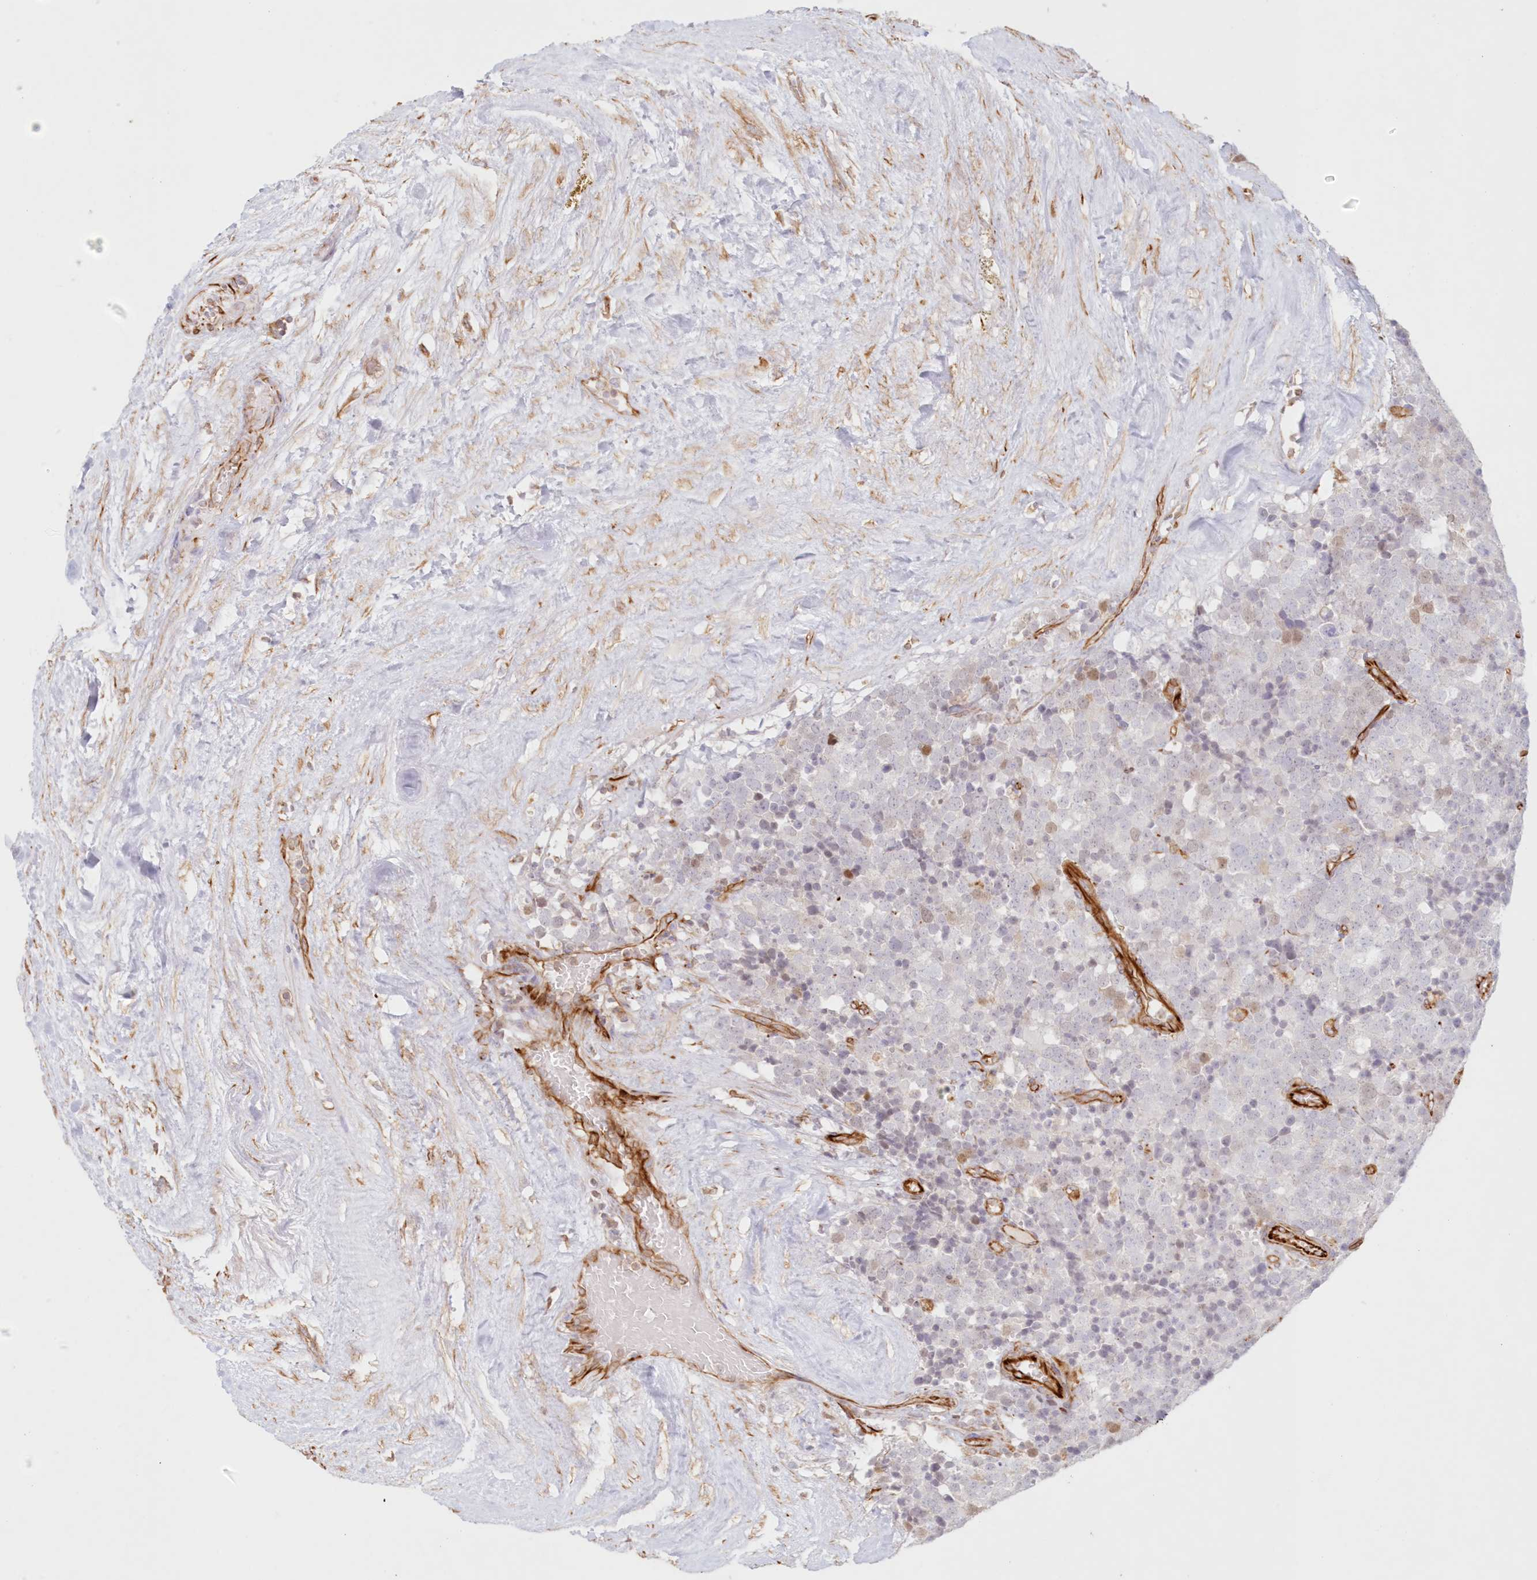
{"staining": {"intensity": "negative", "quantity": "none", "location": "none"}, "tissue": "testis cancer", "cell_type": "Tumor cells", "image_type": "cancer", "snomed": [{"axis": "morphology", "description": "Seminoma, NOS"}, {"axis": "topography", "description": "Testis"}], "caption": "Immunohistochemical staining of seminoma (testis) exhibits no significant staining in tumor cells.", "gene": "DMRTB1", "patient": {"sex": "male", "age": 71}}